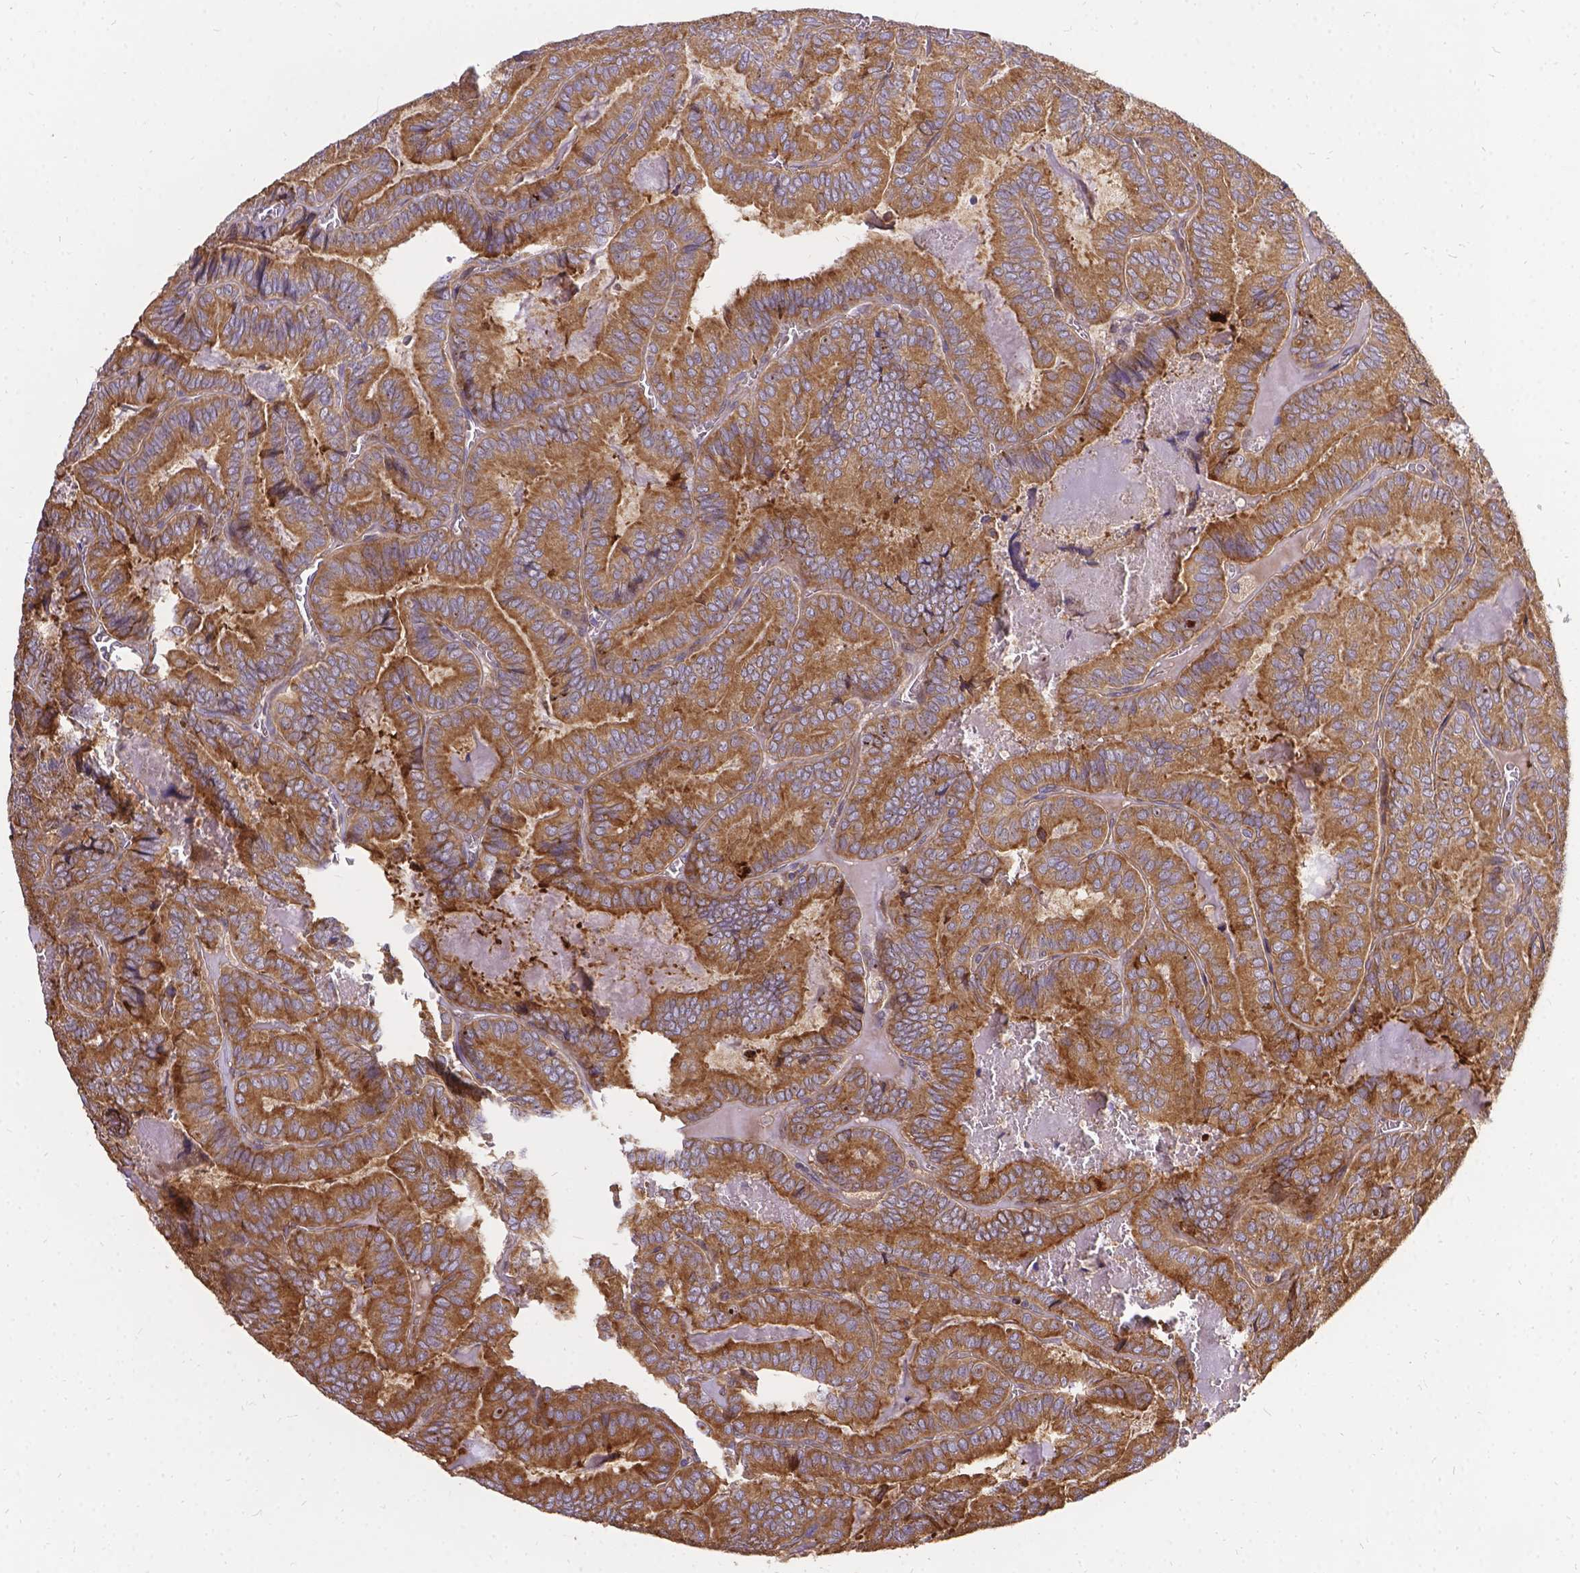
{"staining": {"intensity": "moderate", "quantity": ">75%", "location": "cytoplasmic/membranous"}, "tissue": "thyroid cancer", "cell_type": "Tumor cells", "image_type": "cancer", "snomed": [{"axis": "morphology", "description": "Papillary adenocarcinoma, NOS"}, {"axis": "topography", "description": "Thyroid gland"}], "caption": "A brown stain labels moderate cytoplasmic/membranous expression of a protein in thyroid cancer tumor cells.", "gene": "DENND6A", "patient": {"sex": "female", "age": 75}}